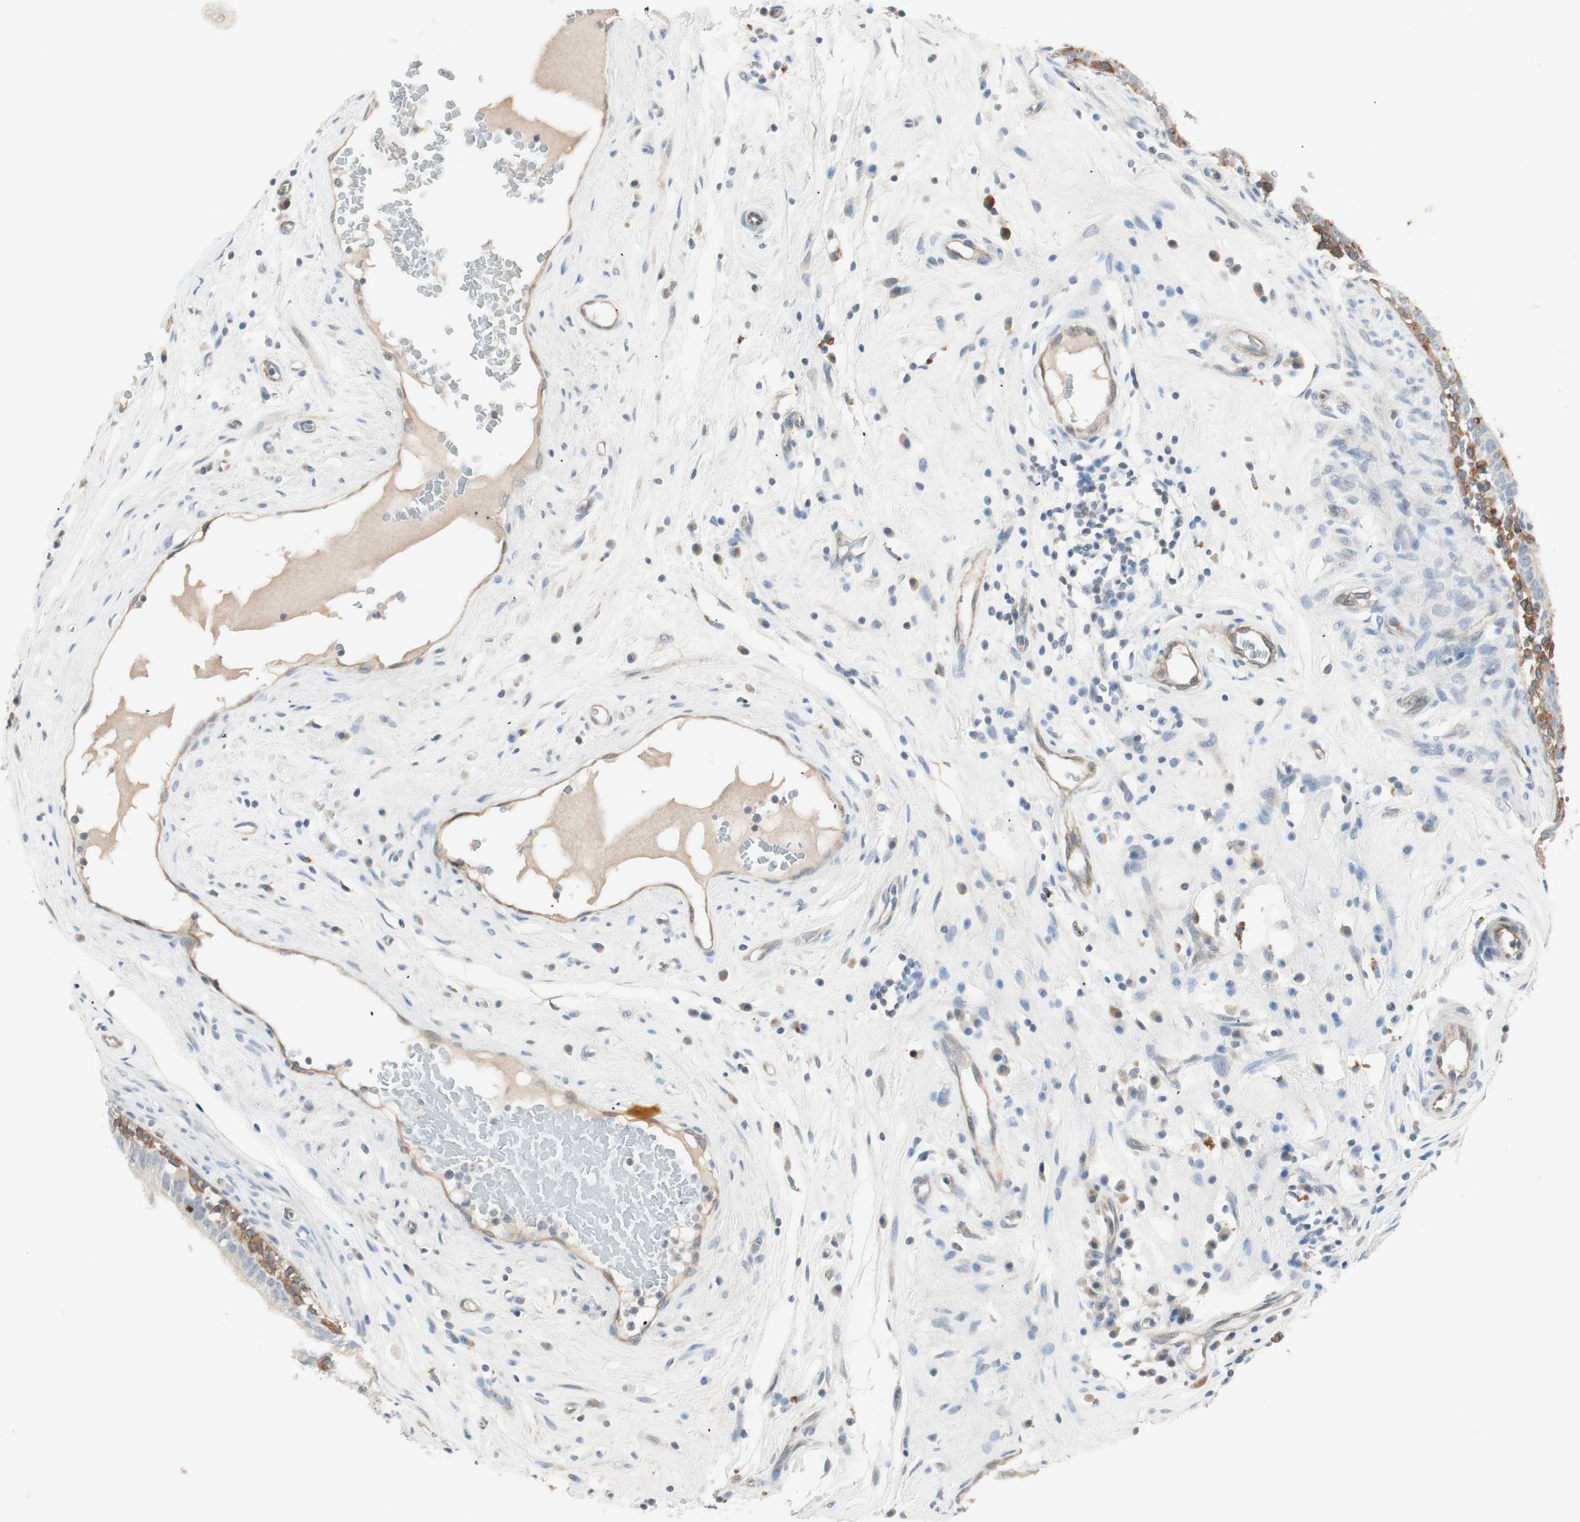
{"staining": {"intensity": "weak", "quantity": "25%-75%", "location": "cytoplasmic/membranous"}, "tissue": "epididymis", "cell_type": "Glandular cells", "image_type": "normal", "snomed": [{"axis": "morphology", "description": "Normal tissue, NOS"}, {"axis": "morphology", "description": "Inflammation, NOS"}, {"axis": "topography", "description": "Epididymis"}], "caption": "A brown stain highlights weak cytoplasmic/membranous positivity of a protein in glandular cells of benign human epididymis. (DAB IHC with brightfield microscopy, high magnification).", "gene": "ITGB4", "patient": {"sex": "male", "age": 84}}